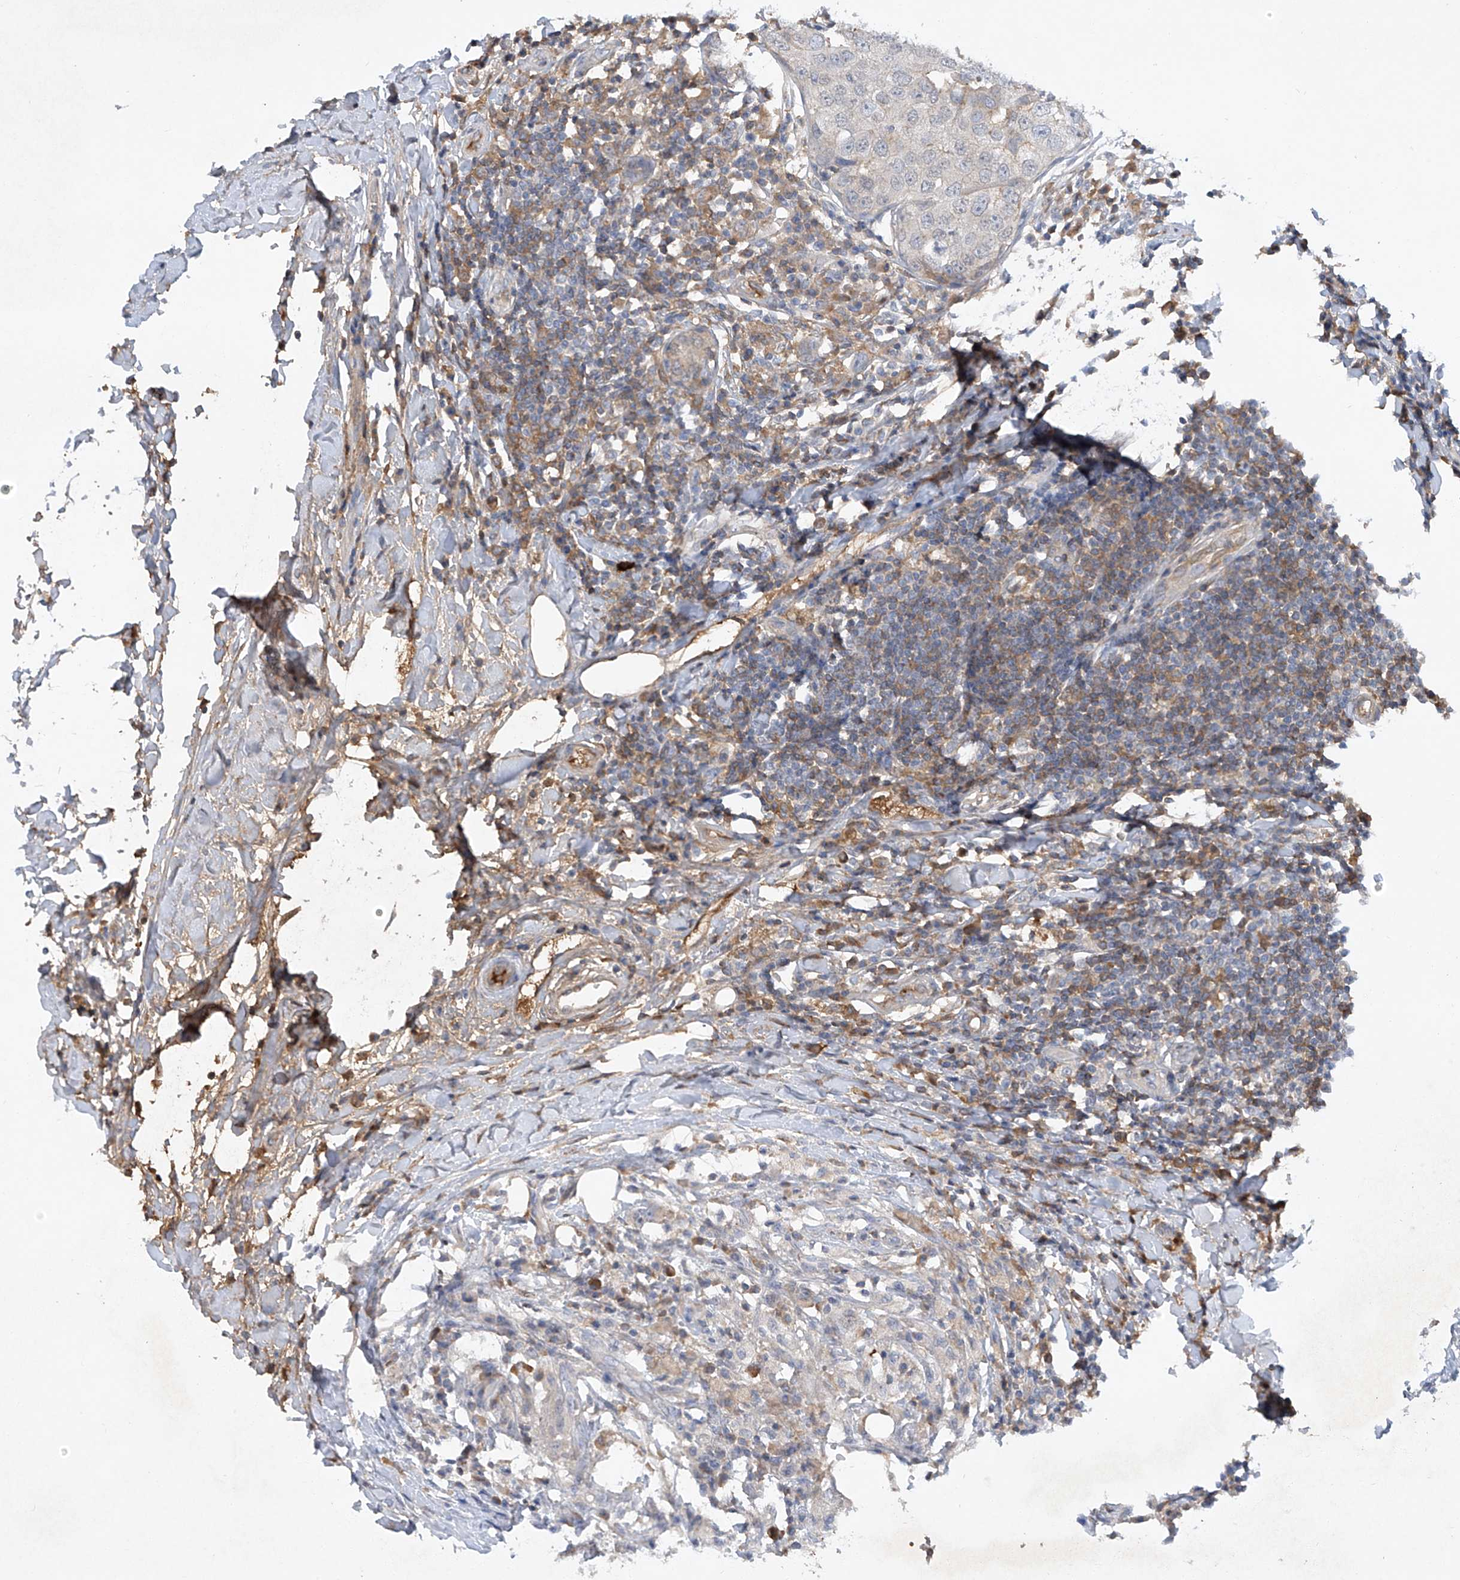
{"staining": {"intensity": "negative", "quantity": "none", "location": "none"}, "tissue": "breast cancer", "cell_type": "Tumor cells", "image_type": "cancer", "snomed": [{"axis": "morphology", "description": "Duct carcinoma"}, {"axis": "topography", "description": "Breast"}], "caption": "This is an immunohistochemistry (IHC) histopathology image of human intraductal carcinoma (breast). There is no positivity in tumor cells.", "gene": "HAS3", "patient": {"sex": "female", "age": 27}}